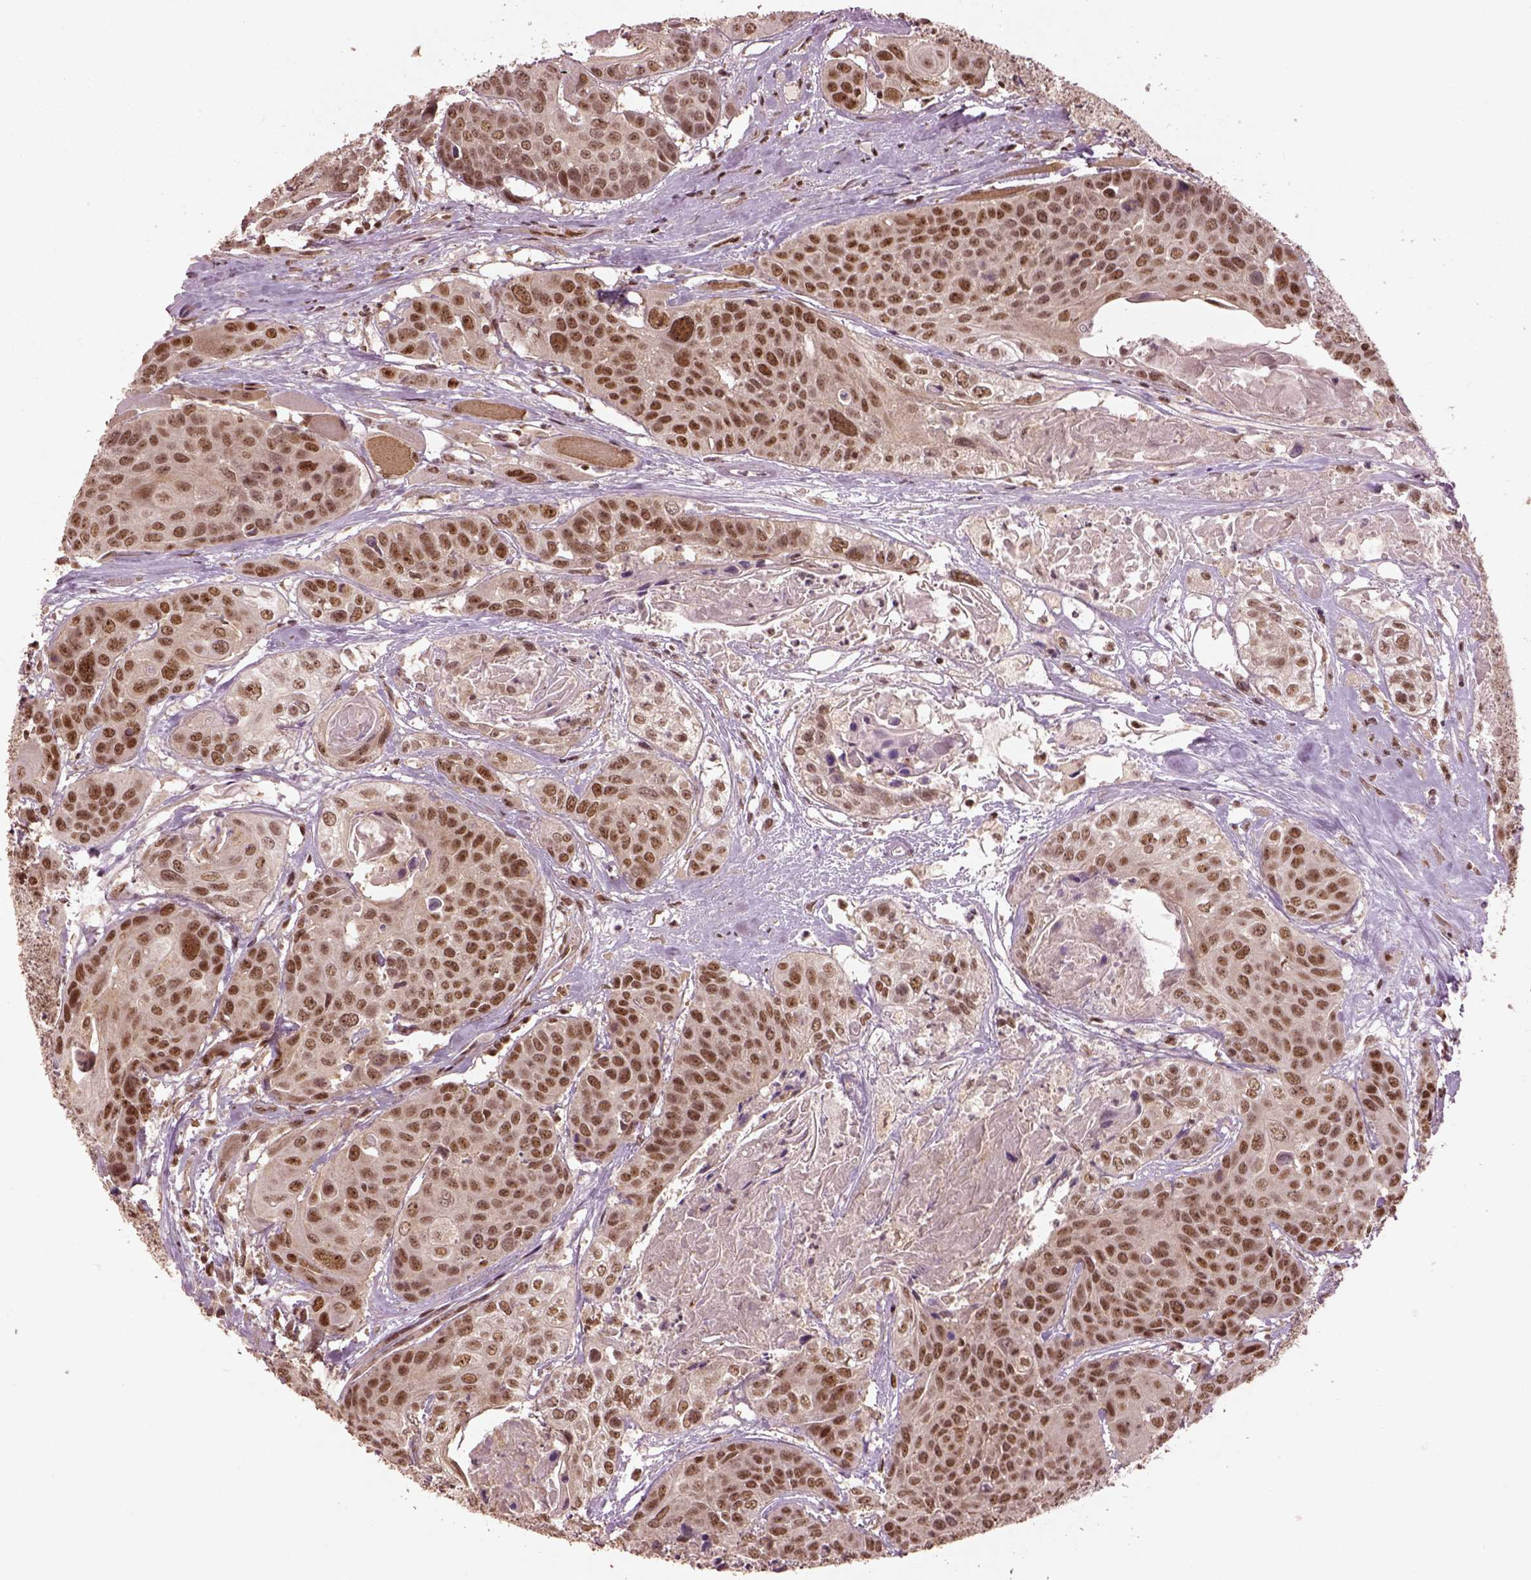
{"staining": {"intensity": "moderate", "quantity": ">75%", "location": "nuclear"}, "tissue": "head and neck cancer", "cell_type": "Tumor cells", "image_type": "cancer", "snomed": [{"axis": "morphology", "description": "Squamous cell carcinoma, NOS"}, {"axis": "topography", "description": "Oral tissue"}, {"axis": "topography", "description": "Head-Neck"}], "caption": "Head and neck cancer (squamous cell carcinoma) stained with a protein marker displays moderate staining in tumor cells.", "gene": "BRD9", "patient": {"sex": "male", "age": 56}}